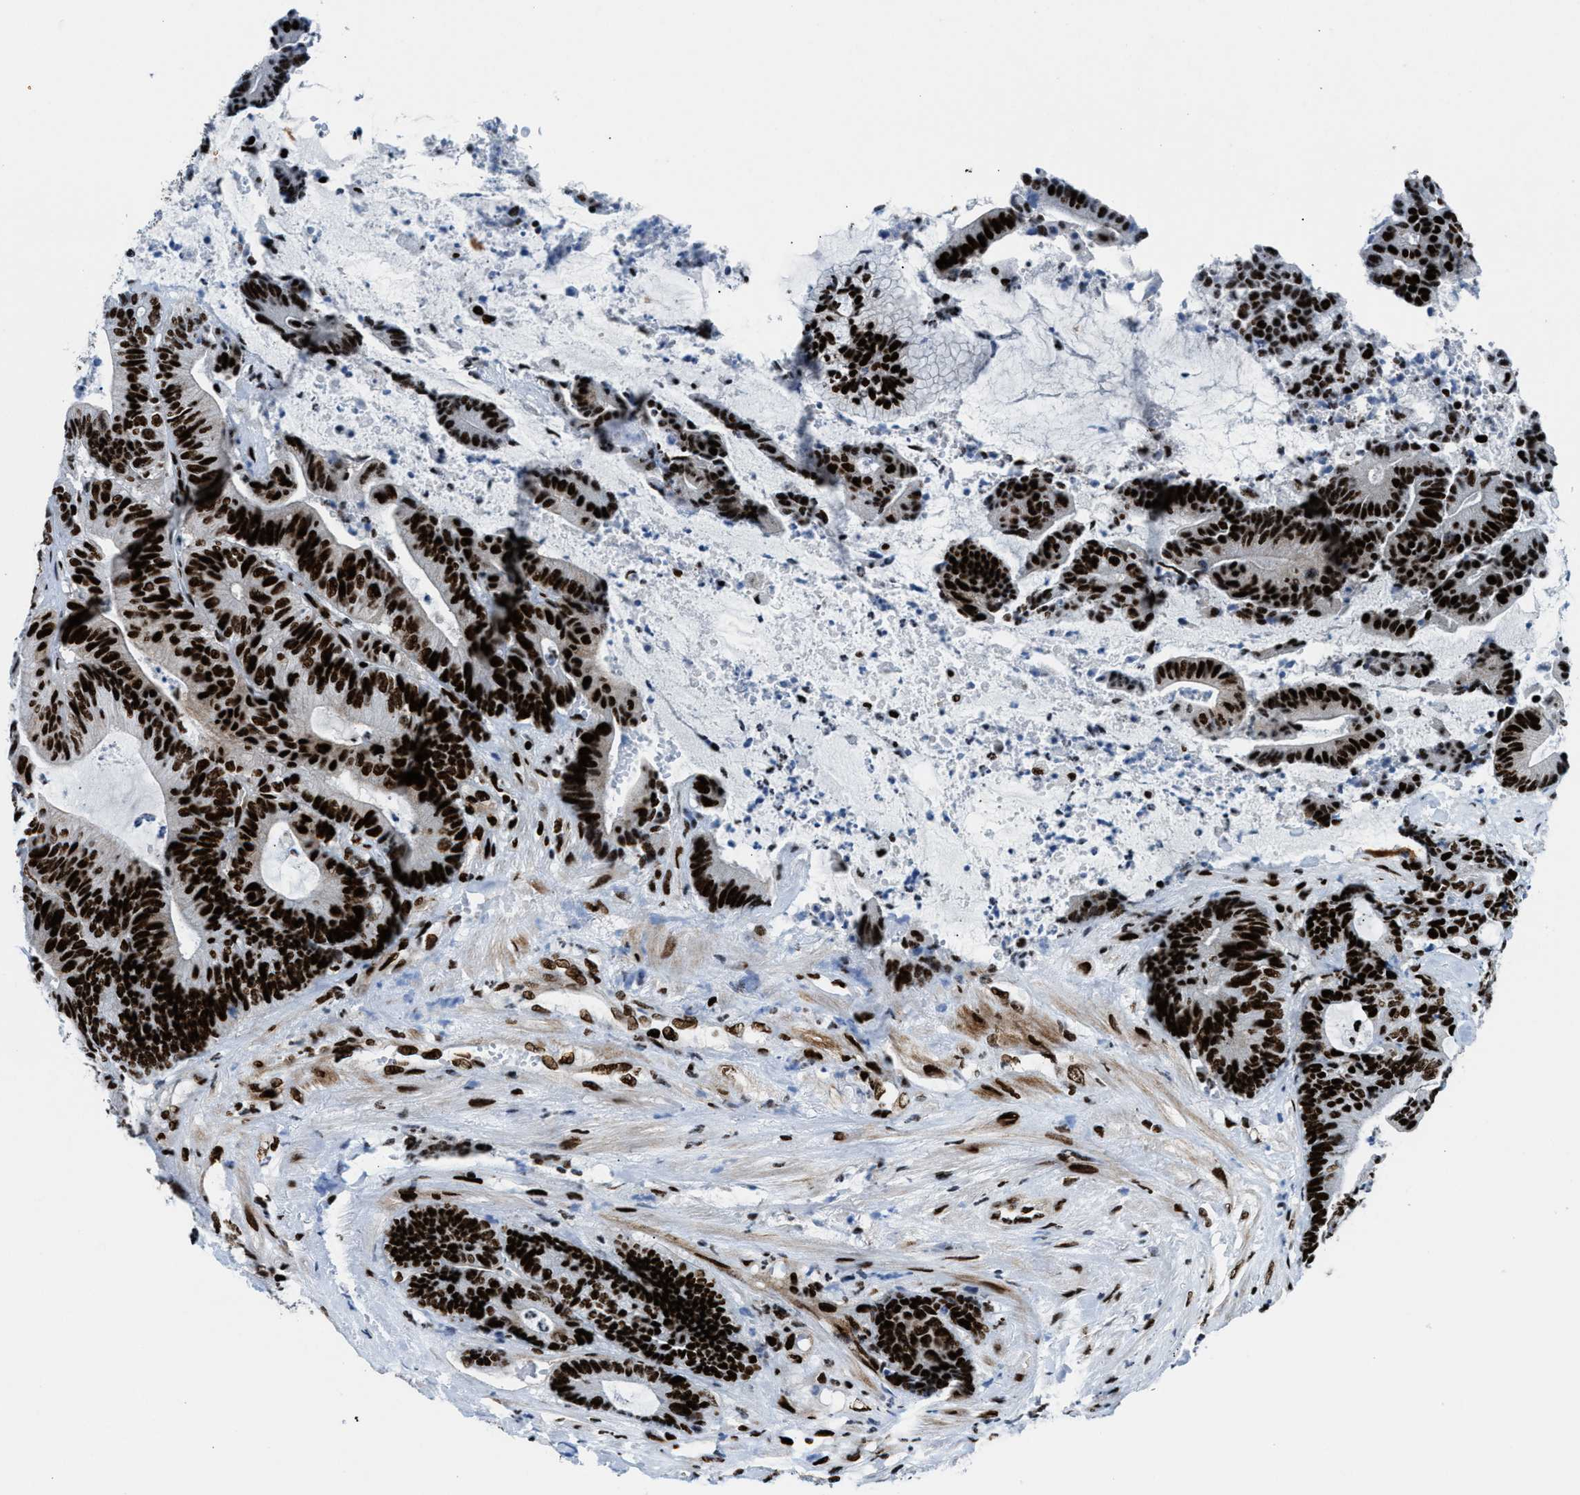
{"staining": {"intensity": "strong", "quantity": ">75%", "location": "nuclear"}, "tissue": "colorectal cancer", "cell_type": "Tumor cells", "image_type": "cancer", "snomed": [{"axis": "morphology", "description": "Adenocarcinoma, NOS"}, {"axis": "topography", "description": "Colon"}], "caption": "Immunohistochemical staining of adenocarcinoma (colorectal) demonstrates high levels of strong nuclear protein expression in about >75% of tumor cells.", "gene": "NONO", "patient": {"sex": "female", "age": 84}}